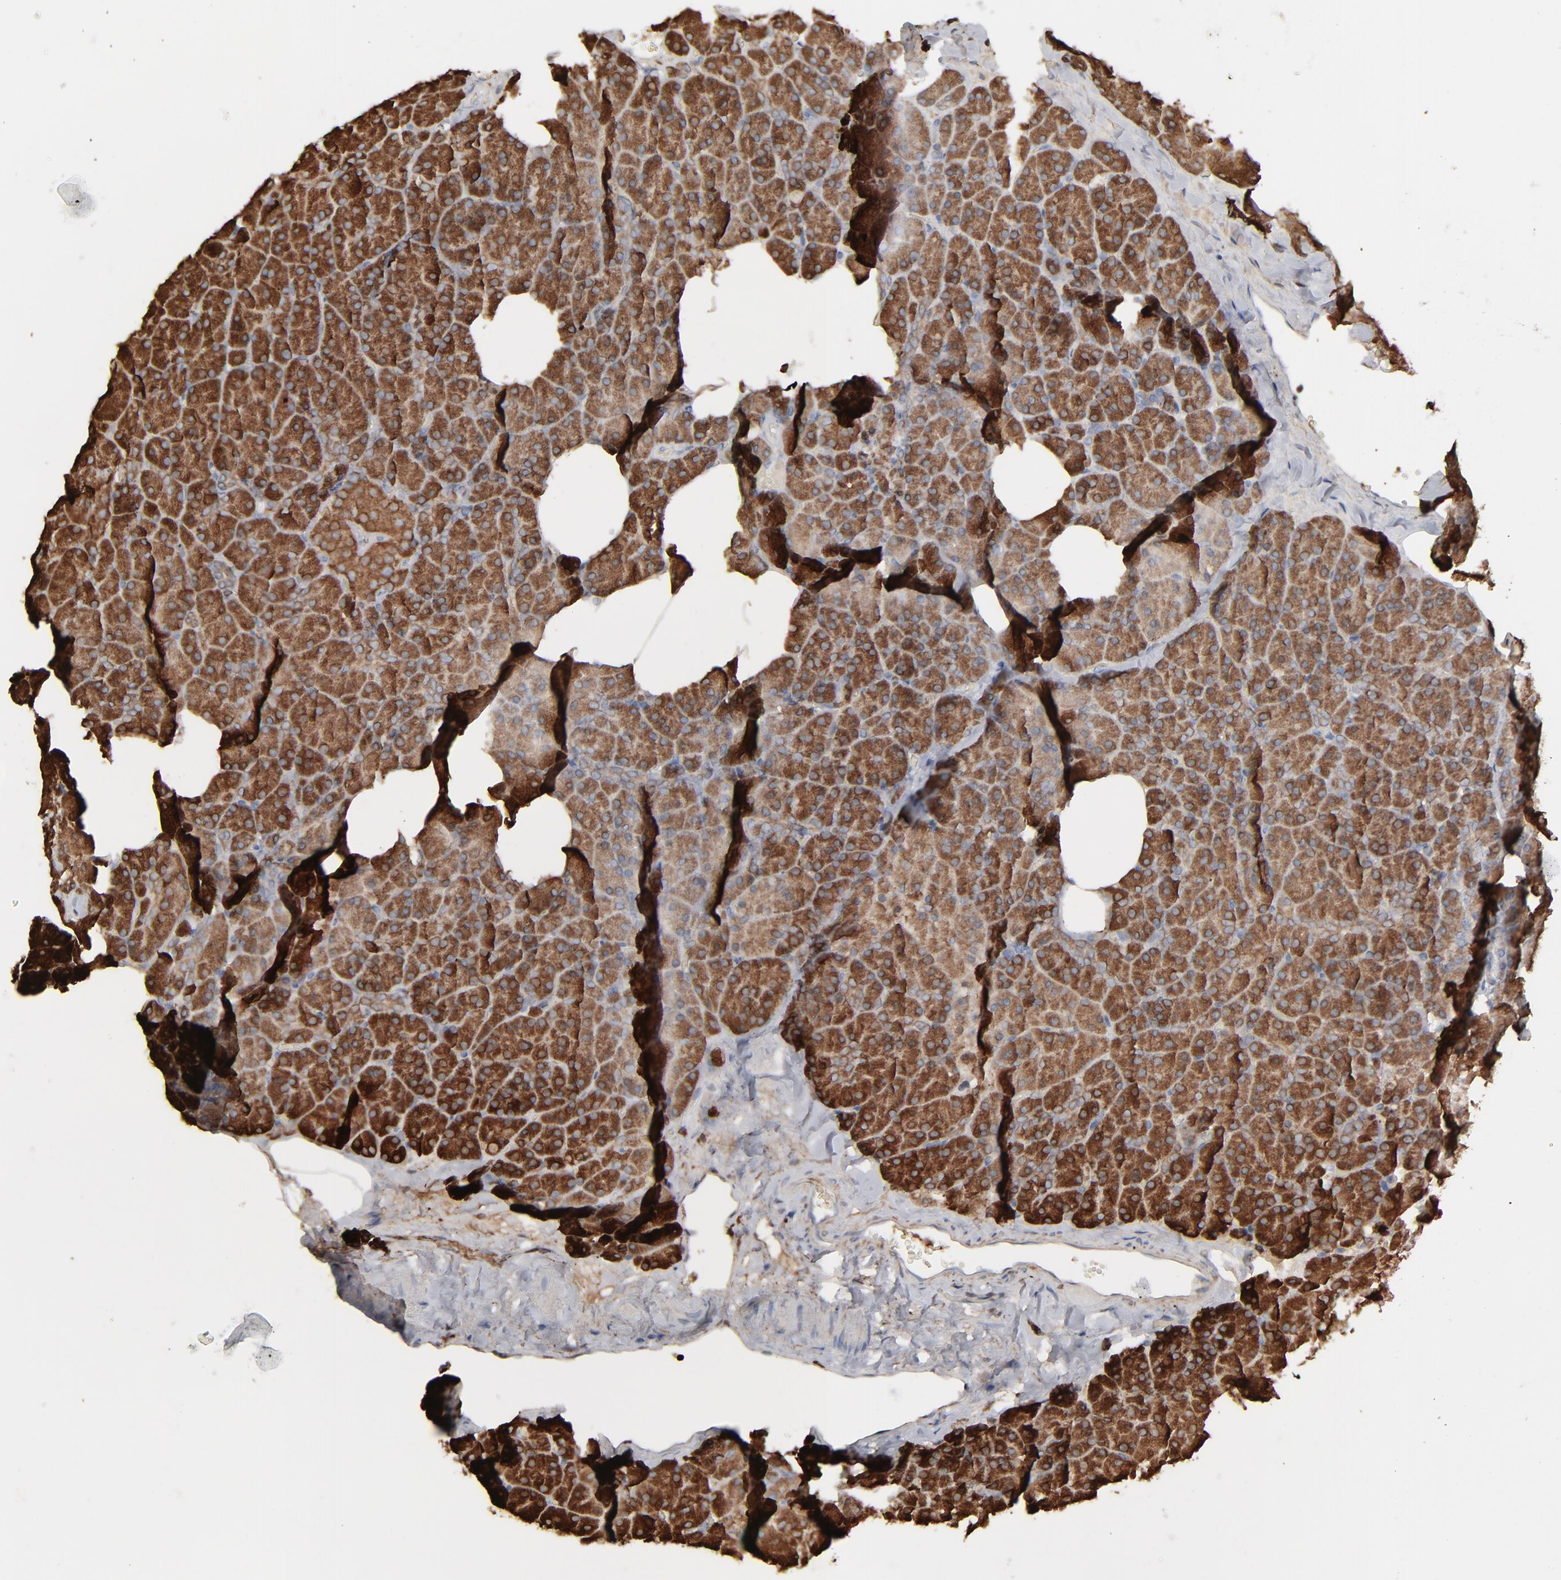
{"staining": {"intensity": "strong", "quantity": ">75%", "location": "cytoplasmic/membranous"}, "tissue": "pancreas", "cell_type": "Exocrine glandular cells", "image_type": "normal", "snomed": [{"axis": "morphology", "description": "Normal tissue, NOS"}, {"axis": "topography", "description": "Pancreas"}], "caption": "Pancreas stained for a protein reveals strong cytoplasmic/membranous positivity in exocrine glandular cells. (DAB = brown stain, brightfield microscopy at high magnification).", "gene": "NME1", "patient": {"sex": "female", "age": 35}}